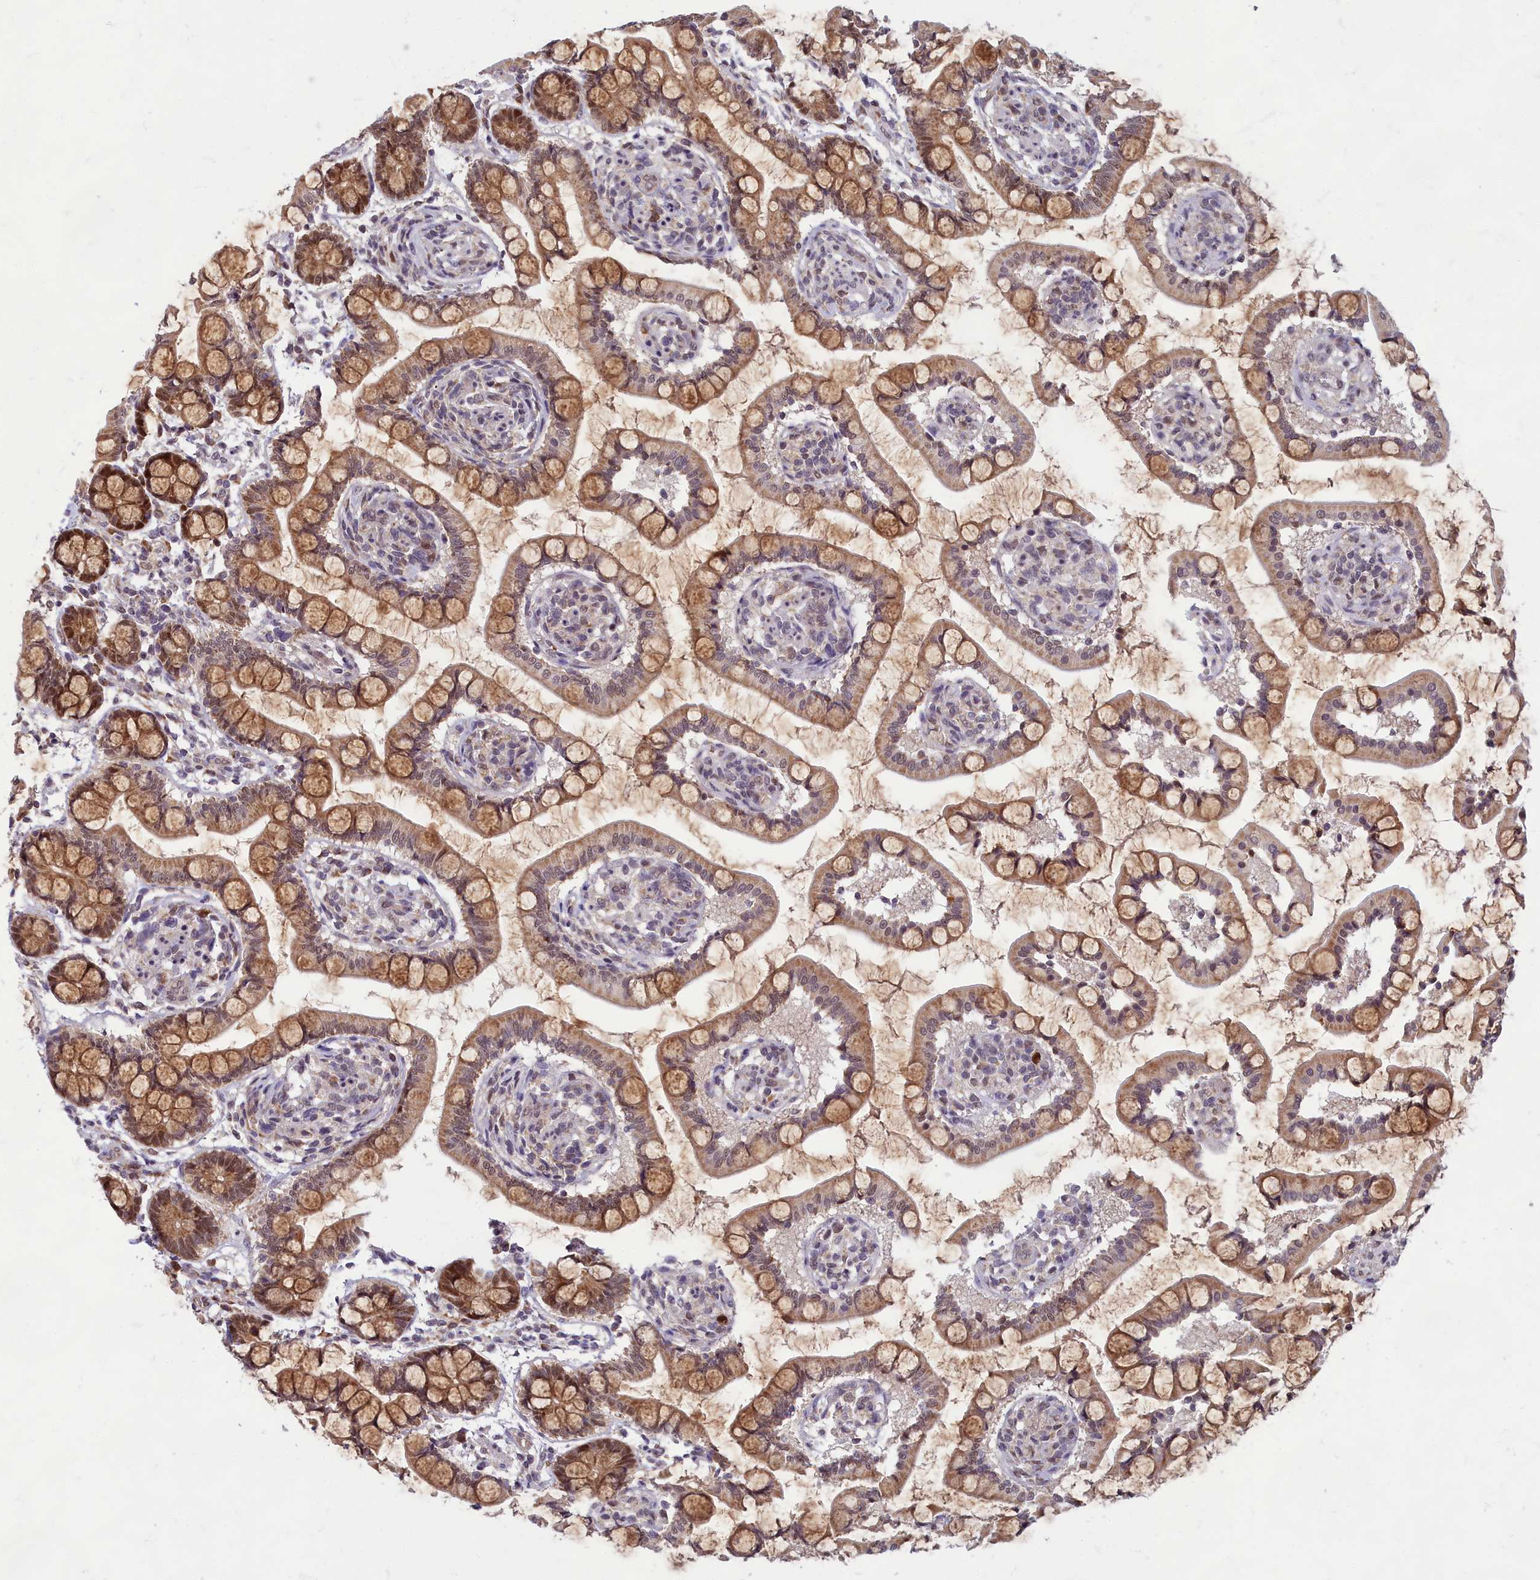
{"staining": {"intensity": "strong", "quantity": ">75%", "location": "cytoplasmic/membranous,nuclear"}, "tissue": "small intestine", "cell_type": "Glandular cells", "image_type": "normal", "snomed": [{"axis": "morphology", "description": "Normal tissue, NOS"}, {"axis": "topography", "description": "Small intestine"}], "caption": "Immunohistochemical staining of unremarkable human small intestine demonstrates high levels of strong cytoplasmic/membranous,nuclear staining in about >75% of glandular cells. The staining was performed using DAB (3,3'-diaminobenzidine) to visualize the protein expression in brown, while the nuclei were stained in blue with hematoxylin (Magnification: 20x).", "gene": "EARS2", "patient": {"sex": "male", "age": 52}}